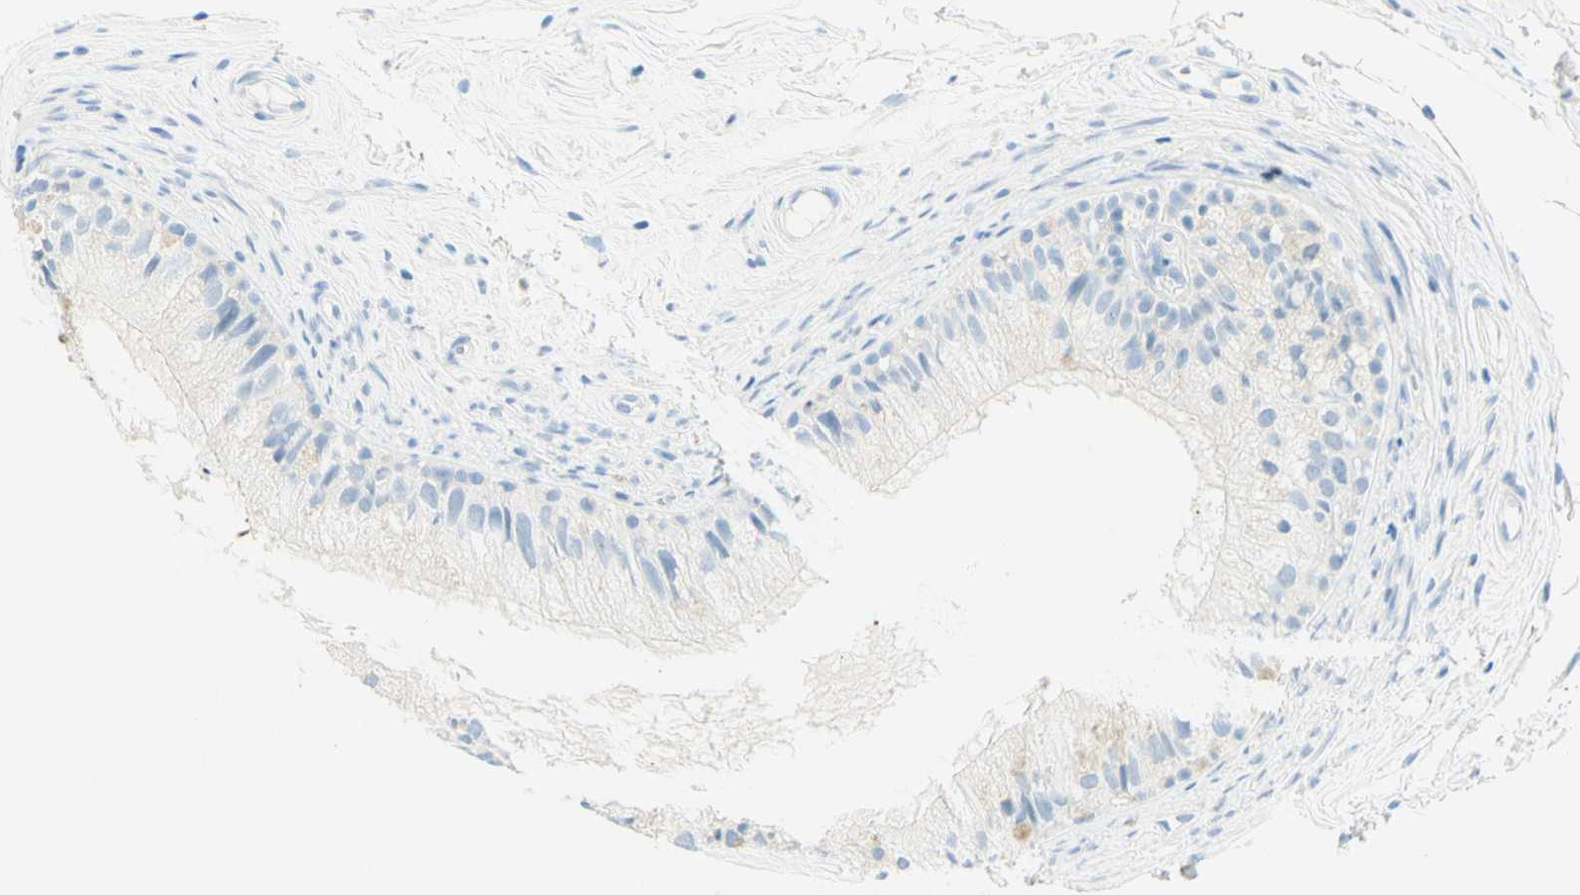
{"staining": {"intensity": "negative", "quantity": "none", "location": "none"}, "tissue": "epididymis", "cell_type": "Glandular cells", "image_type": "normal", "snomed": [{"axis": "morphology", "description": "Normal tissue, NOS"}, {"axis": "topography", "description": "Epididymis"}], "caption": "Immunohistochemical staining of unremarkable epididymis shows no significant expression in glandular cells. (DAB (3,3'-diaminobenzidine) IHC visualized using brightfield microscopy, high magnification).", "gene": "TMEM132D", "patient": {"sex": "male", "age": 56}}